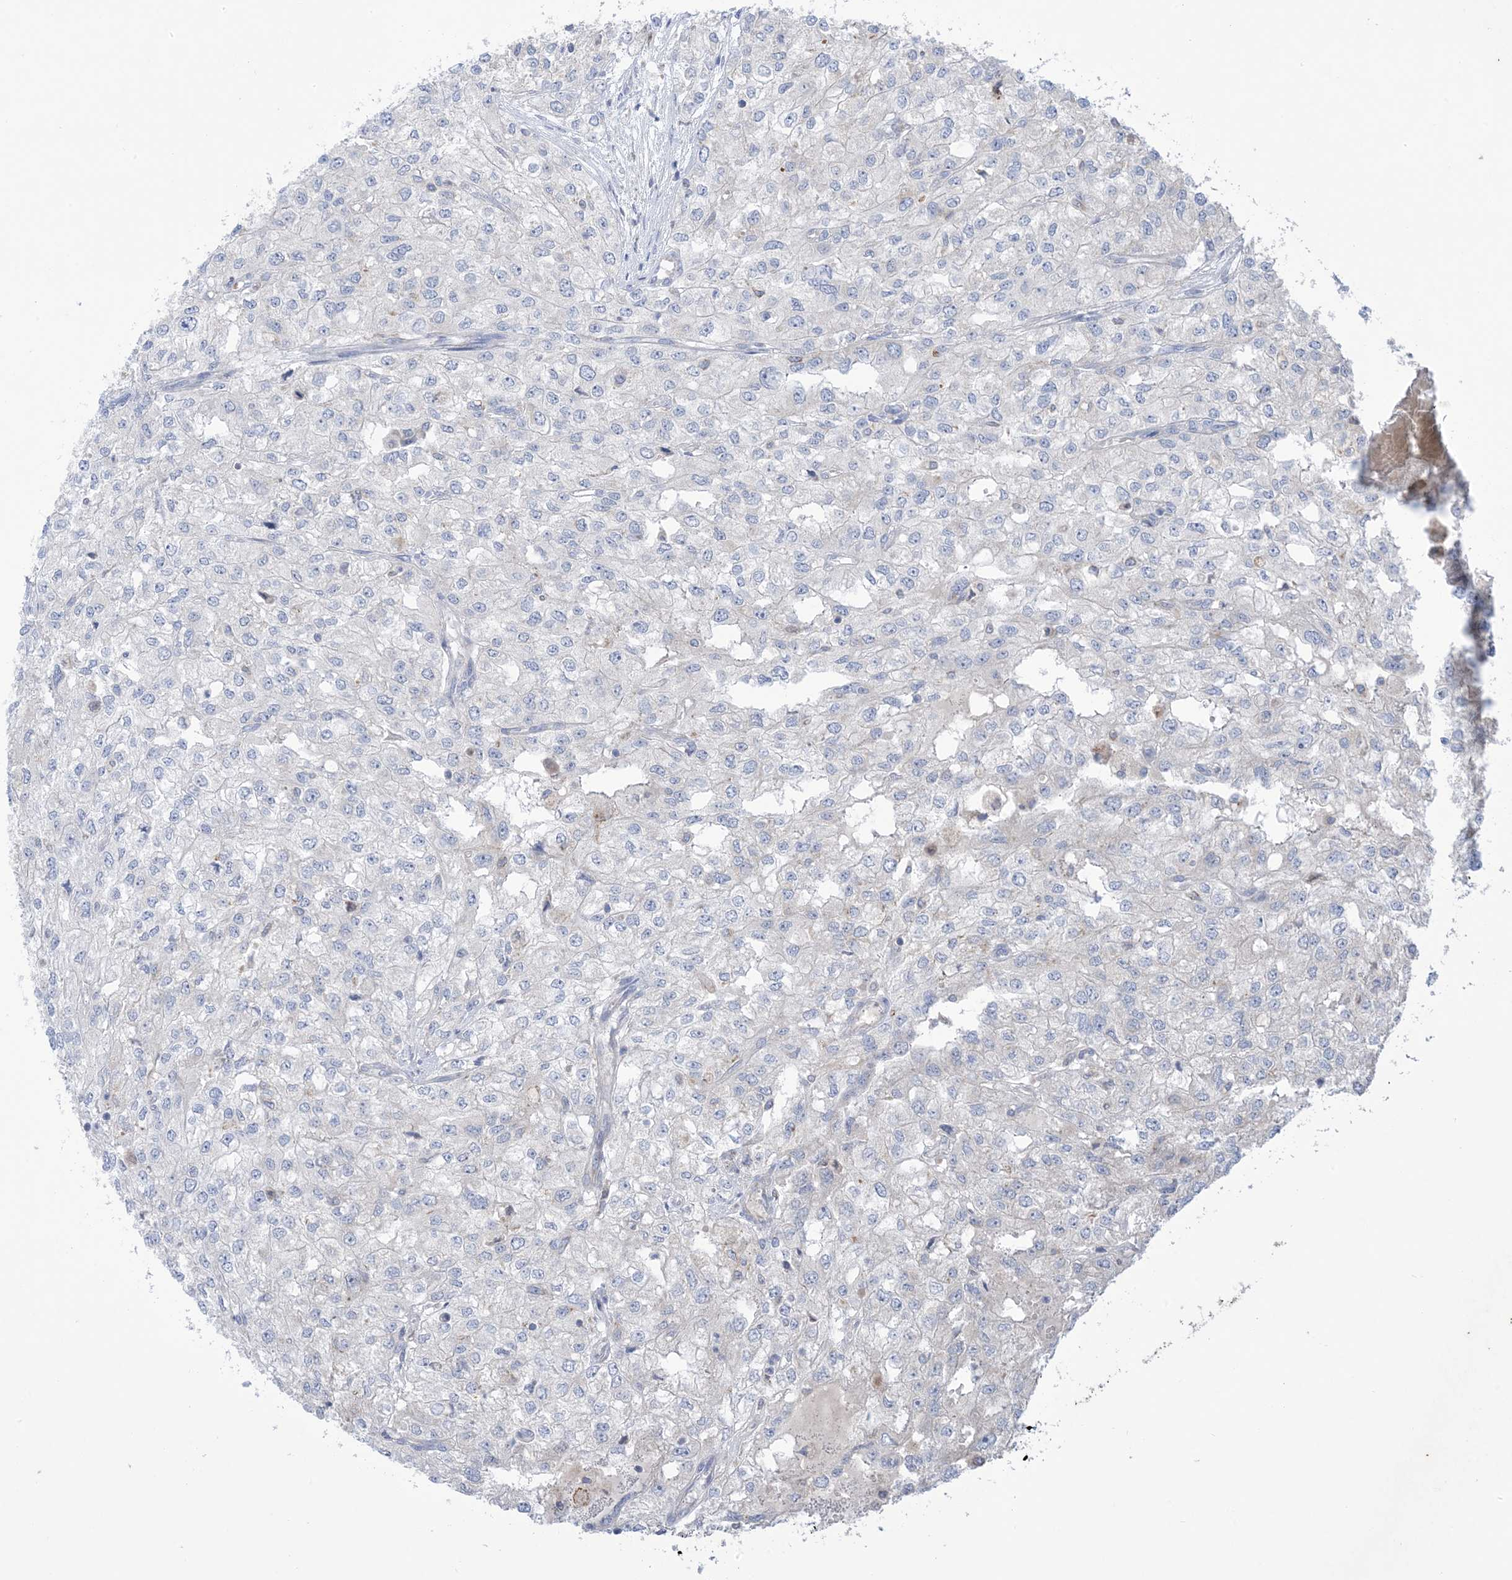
{"staining": {"intensity": "negative", "quantity": "none", "location": "none"}, "tissue": "renal cancer", "cell_type": "Tumor cells", "image_type": "cancer", "snomed": [{"axis": "morphology", "description": "Adenocarcinoma, NOS"}, {"axis": "topography", "description": "Kidney"}], "caption": "This is an immunohistochemistry (IHC) image of renal adenocarcinoma. There is no positivity in tumor cells.", "gene": "CLEC16A", "patient": {"sex": "female", "age": 54}}